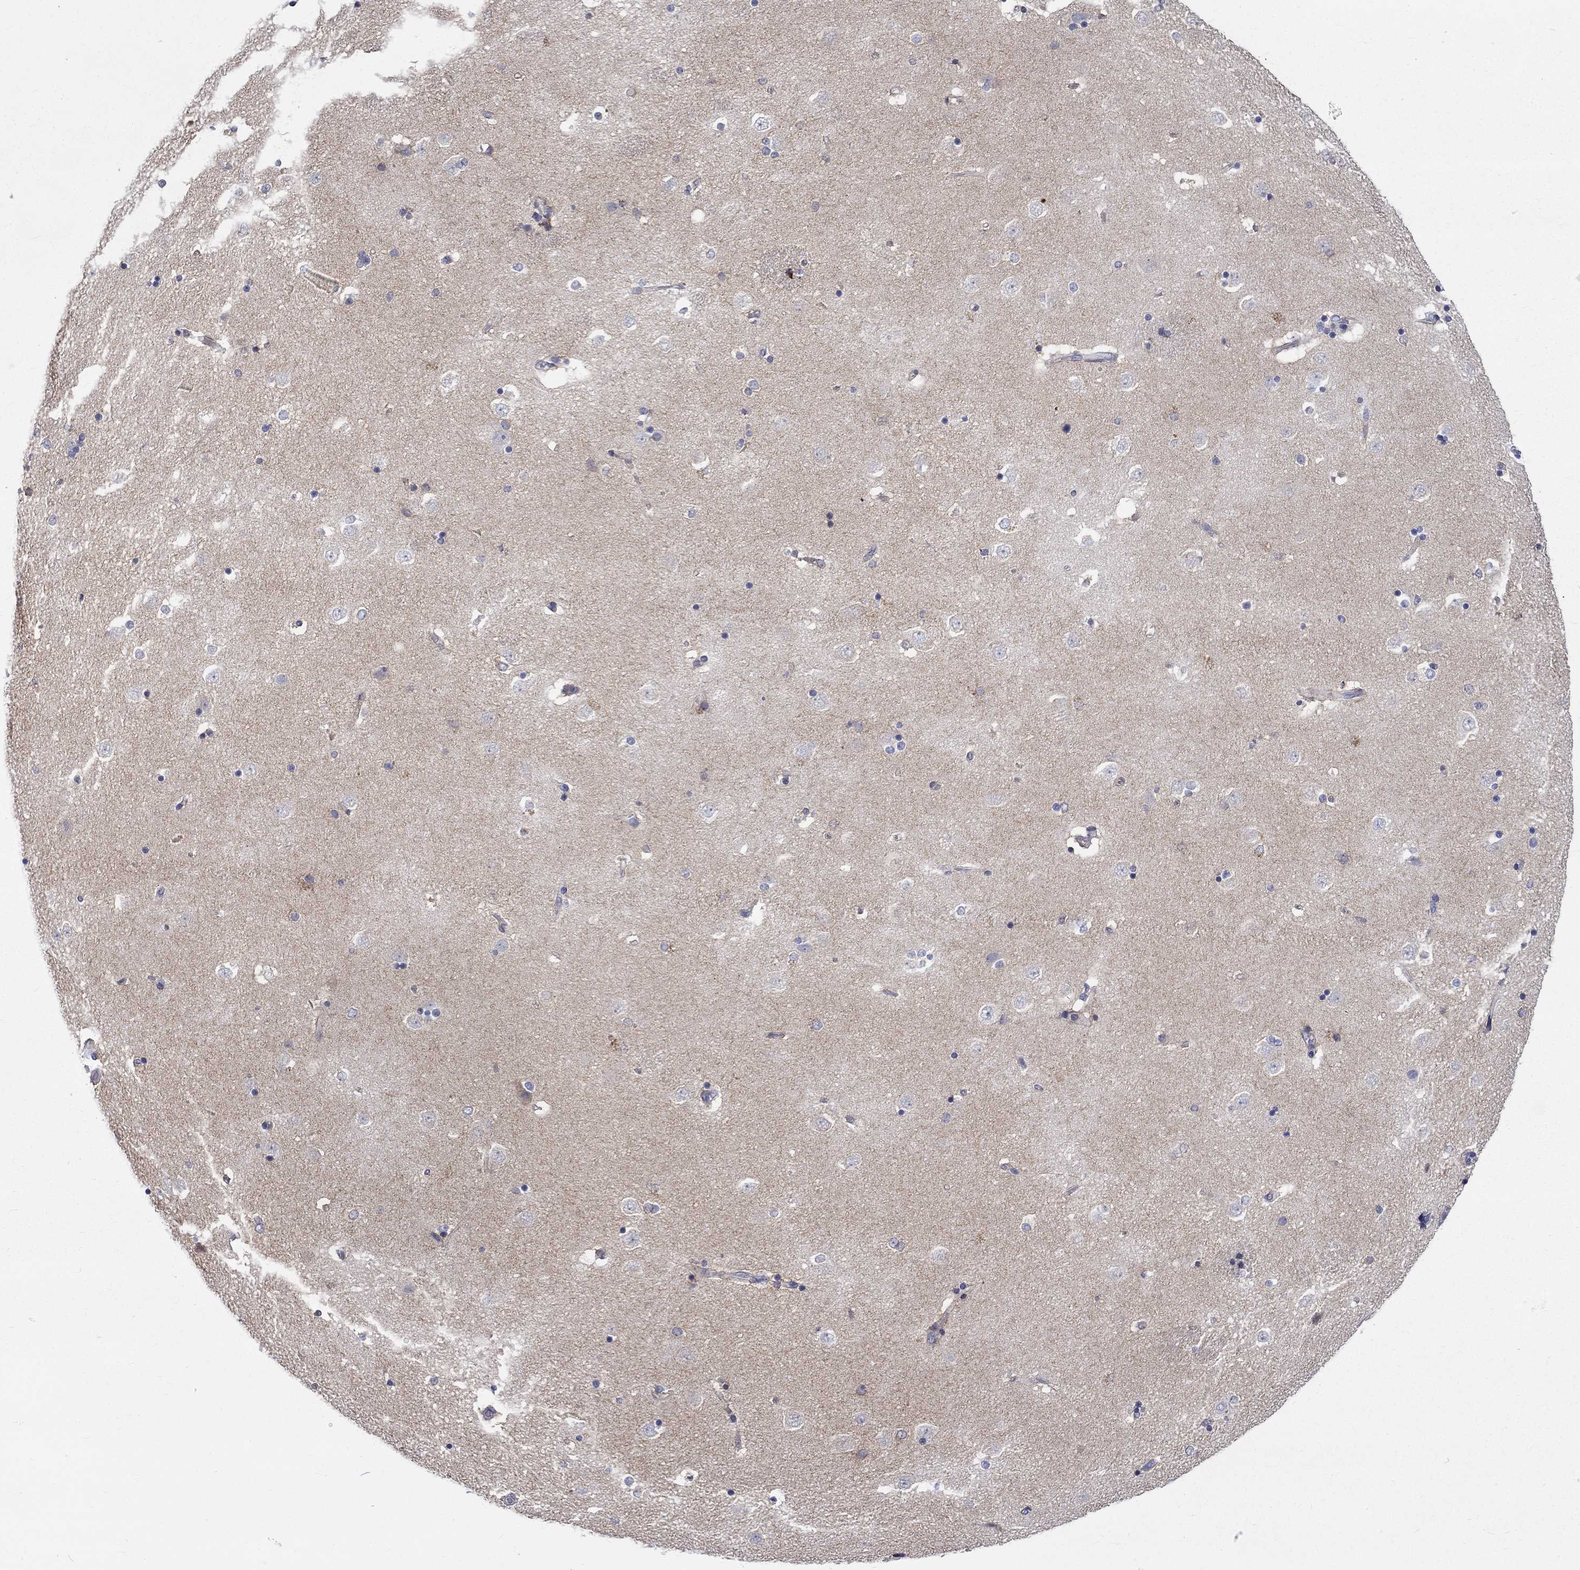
{"staining": {"intensity": "negative", "quantity": "none", "location": "none"}, "tissue": "caudate", "cell_type": "Glial cells", "image_type": "normal", "snomed": [{"axis": "morphology", "description": "Normal tissue, NOS"}, {"axis": "topography", "description": "Lateral ventricle wall"}], "caption": "This is a micrograph of immunohistochemistry (IHC) staining of unremarkable caudate, which shows no staining in glial cells. (Stains: DAB immunohistochemistry with hematoxylin counter stain, Microscopy: brightfield microscopy at high magnification).", "gene": "CHIT1", "patient": {"sex": "male", "age": 51}}